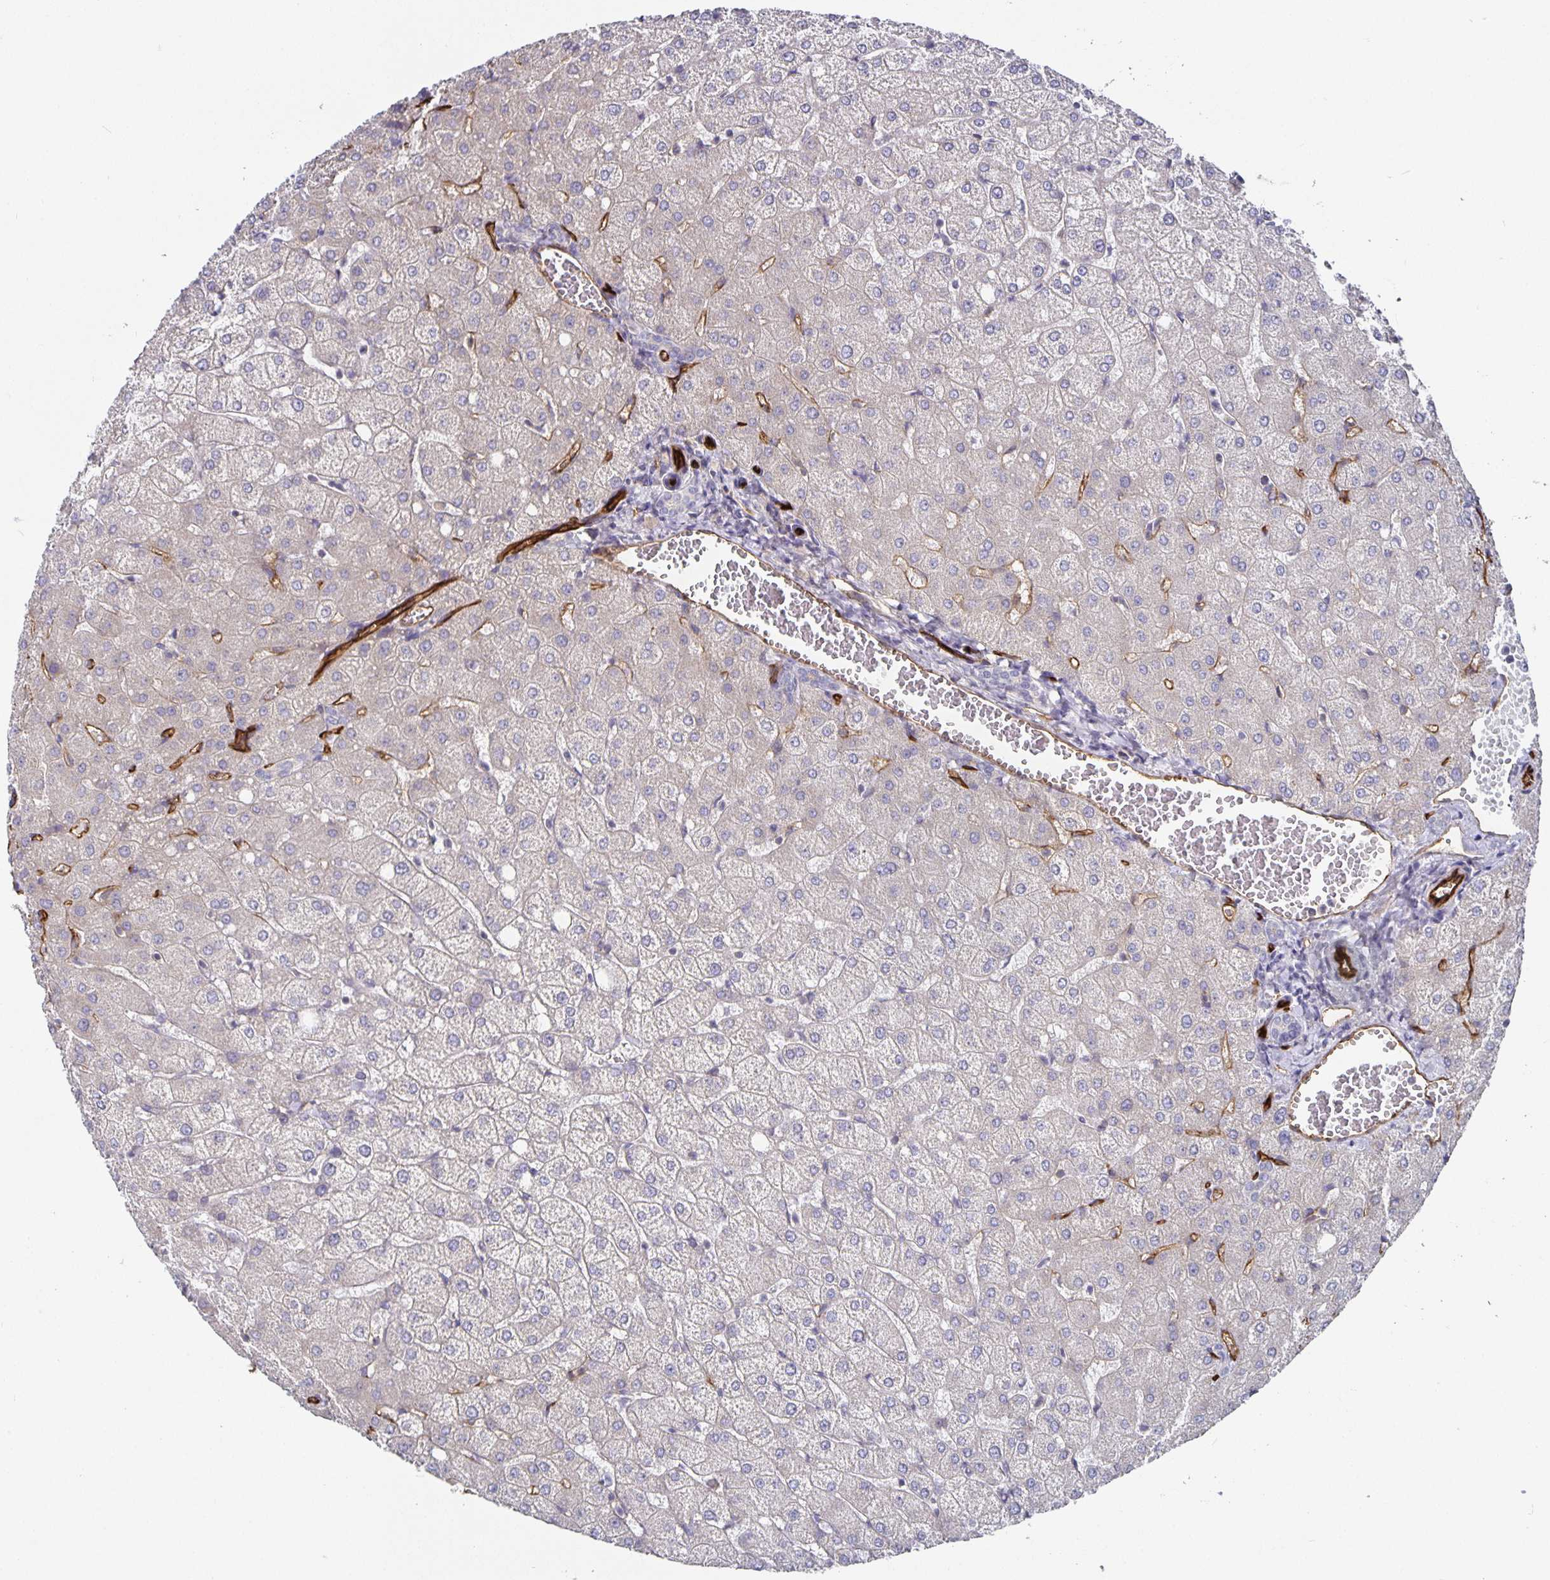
{"staining": {"intensity": "negative", "quantity": "none", "location": "none"}, "tissue": "liver", "cell_type": "Cholangiocytes", "image_type": "normal", "snomed": [{"axis": "morphology", "description": "Normal tissue, NOS"}, {"axis": "topography", "description": "Liver"}], "caption": "Cholangiocytes show no significant protein positivity in benign liver. (DAB IHC visualized using brightfield microscopy, high magnification).", "gene": "PODXL", "patient": {"sex": "female", "age": 54}}